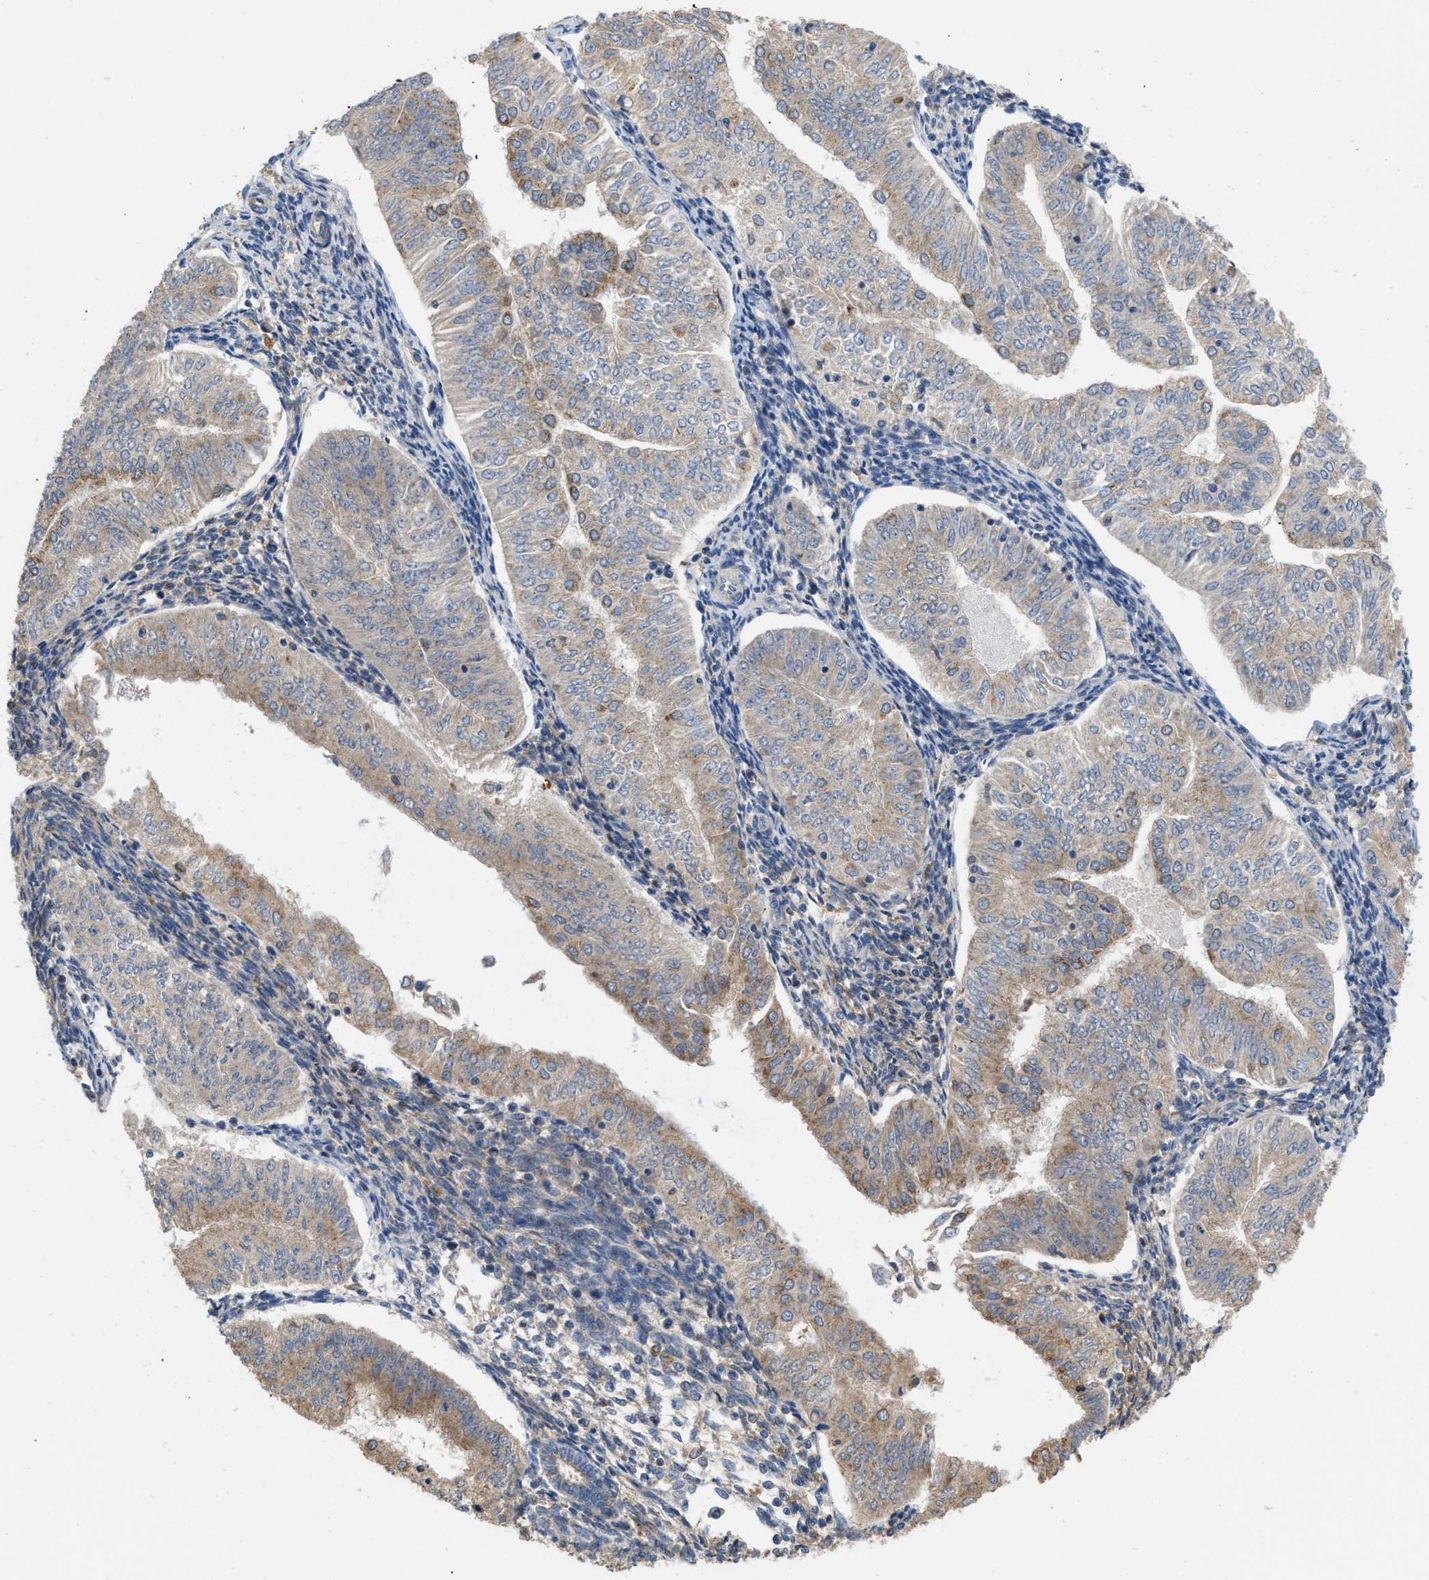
{"staining": {"intensity": "weak", "quantity": "<25%", "location": "cytoplasmic/membranous"}, "tissue": "endometrial cancer", "cell_type": "Tumor cells", "image_type": "cancer", "snomed": [{"axis": "morphology", "description": "Normal tissue, NOS"}, {"axis": "morphology", "description": "Adenocarcinoma, NOS"}, {"axis": "topography", "description": "Endometrium"}], "caption": "Immunohistochemical staining of human adenocarcinoma (endometrial) shows no significant positivity in tumor cells.", "gene": "RNF216", "patient": {"sex": "female", "age": 53}}